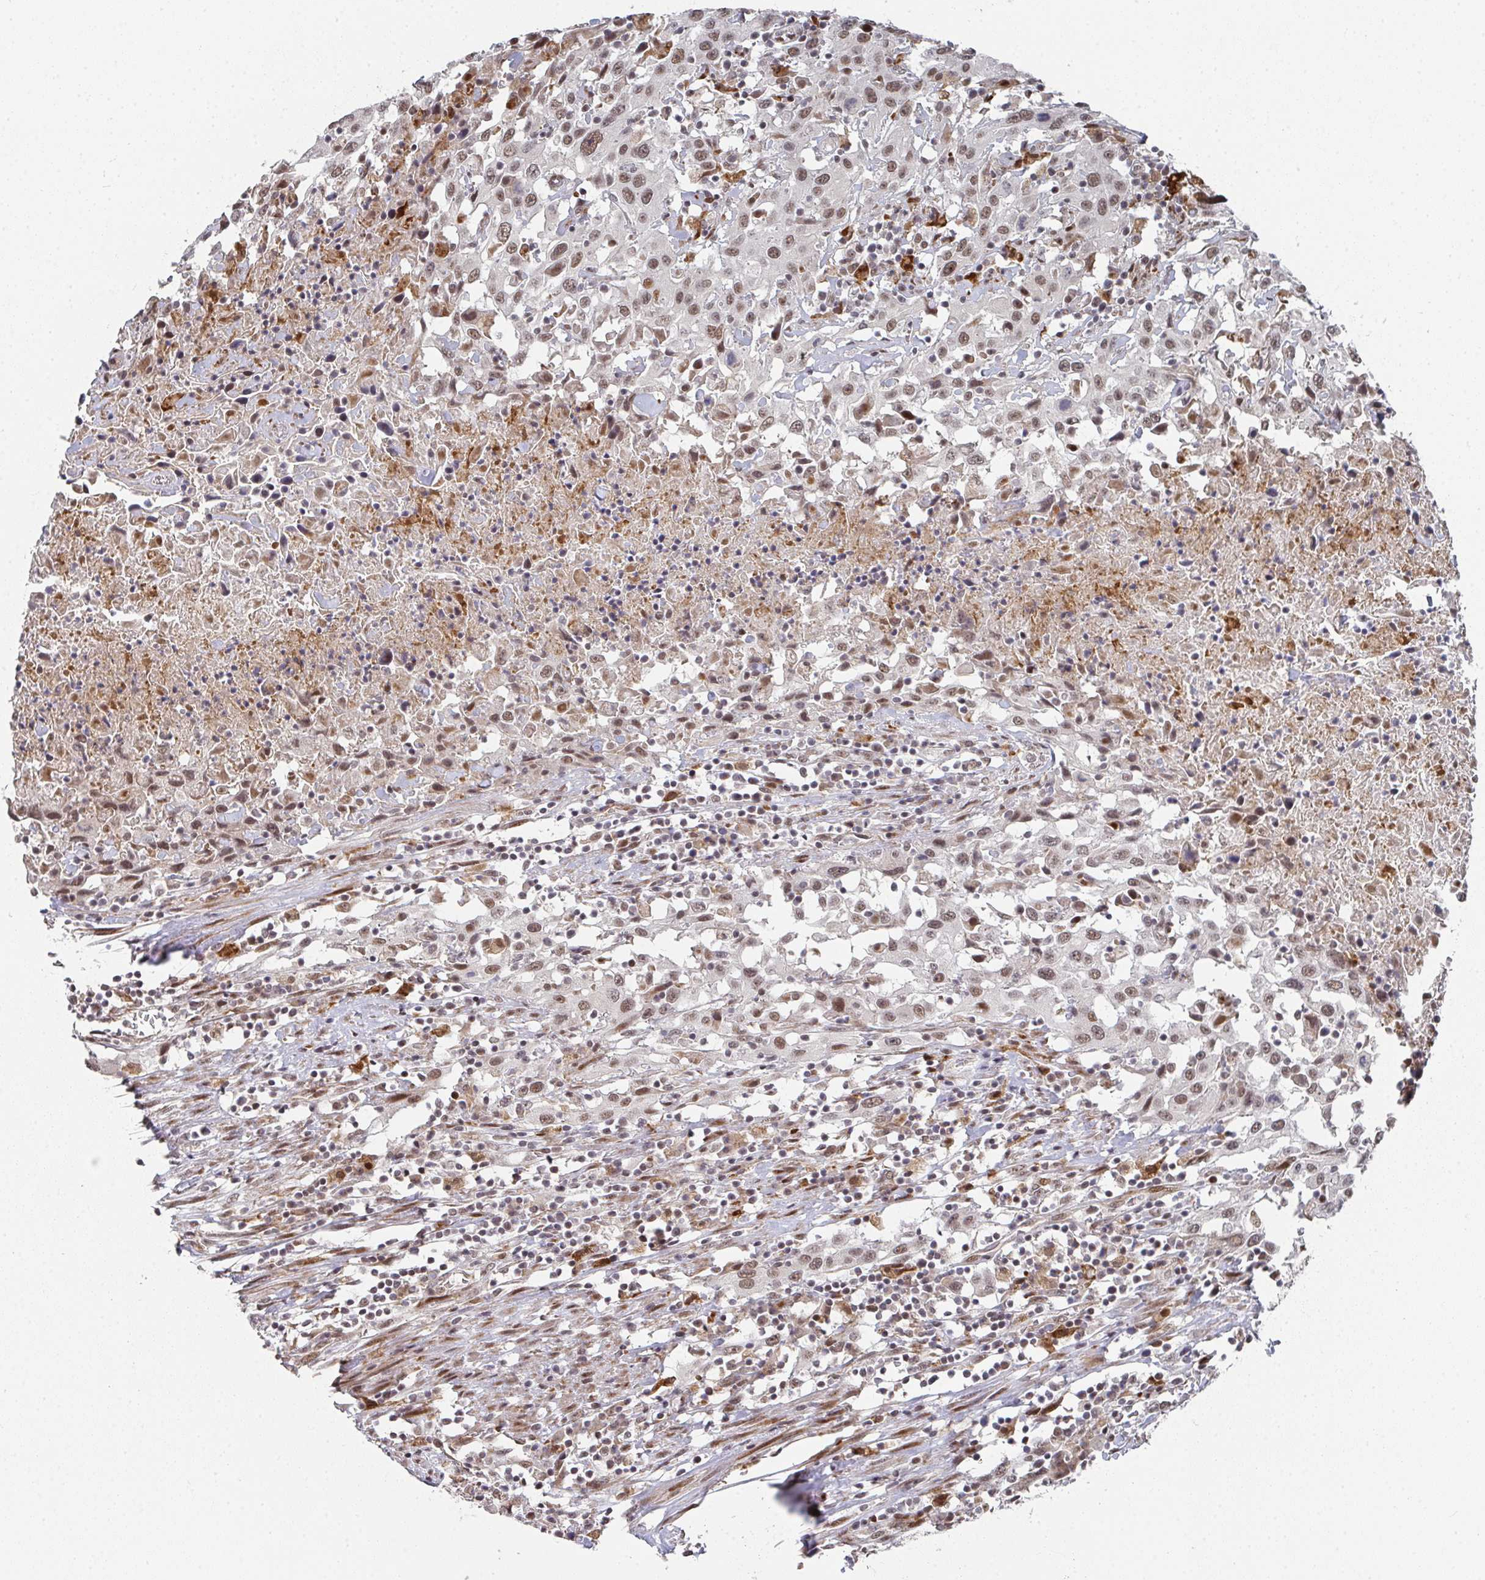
{"staining": {"intensity": "moderate", "quantity": ">75%", "location": "nuclear"}, "tissue": "urothelial cancer", "cell_type": "Tumor cells", "image_type": "cancer", "snomed": [{"axis": "morphology", "description": "Urothelial carcinoma, High grade"}, {"axis": "topography", "description": "Urinary bladder"}], "caption": "Immunohistochemical staining of urothelial carcinoma (high-grade) reveals medium levels of moderate nuclear expression in about >75% of tumor cells.", "gene": "RBBP5", "patient": {"sex": "male", "age": 61}}